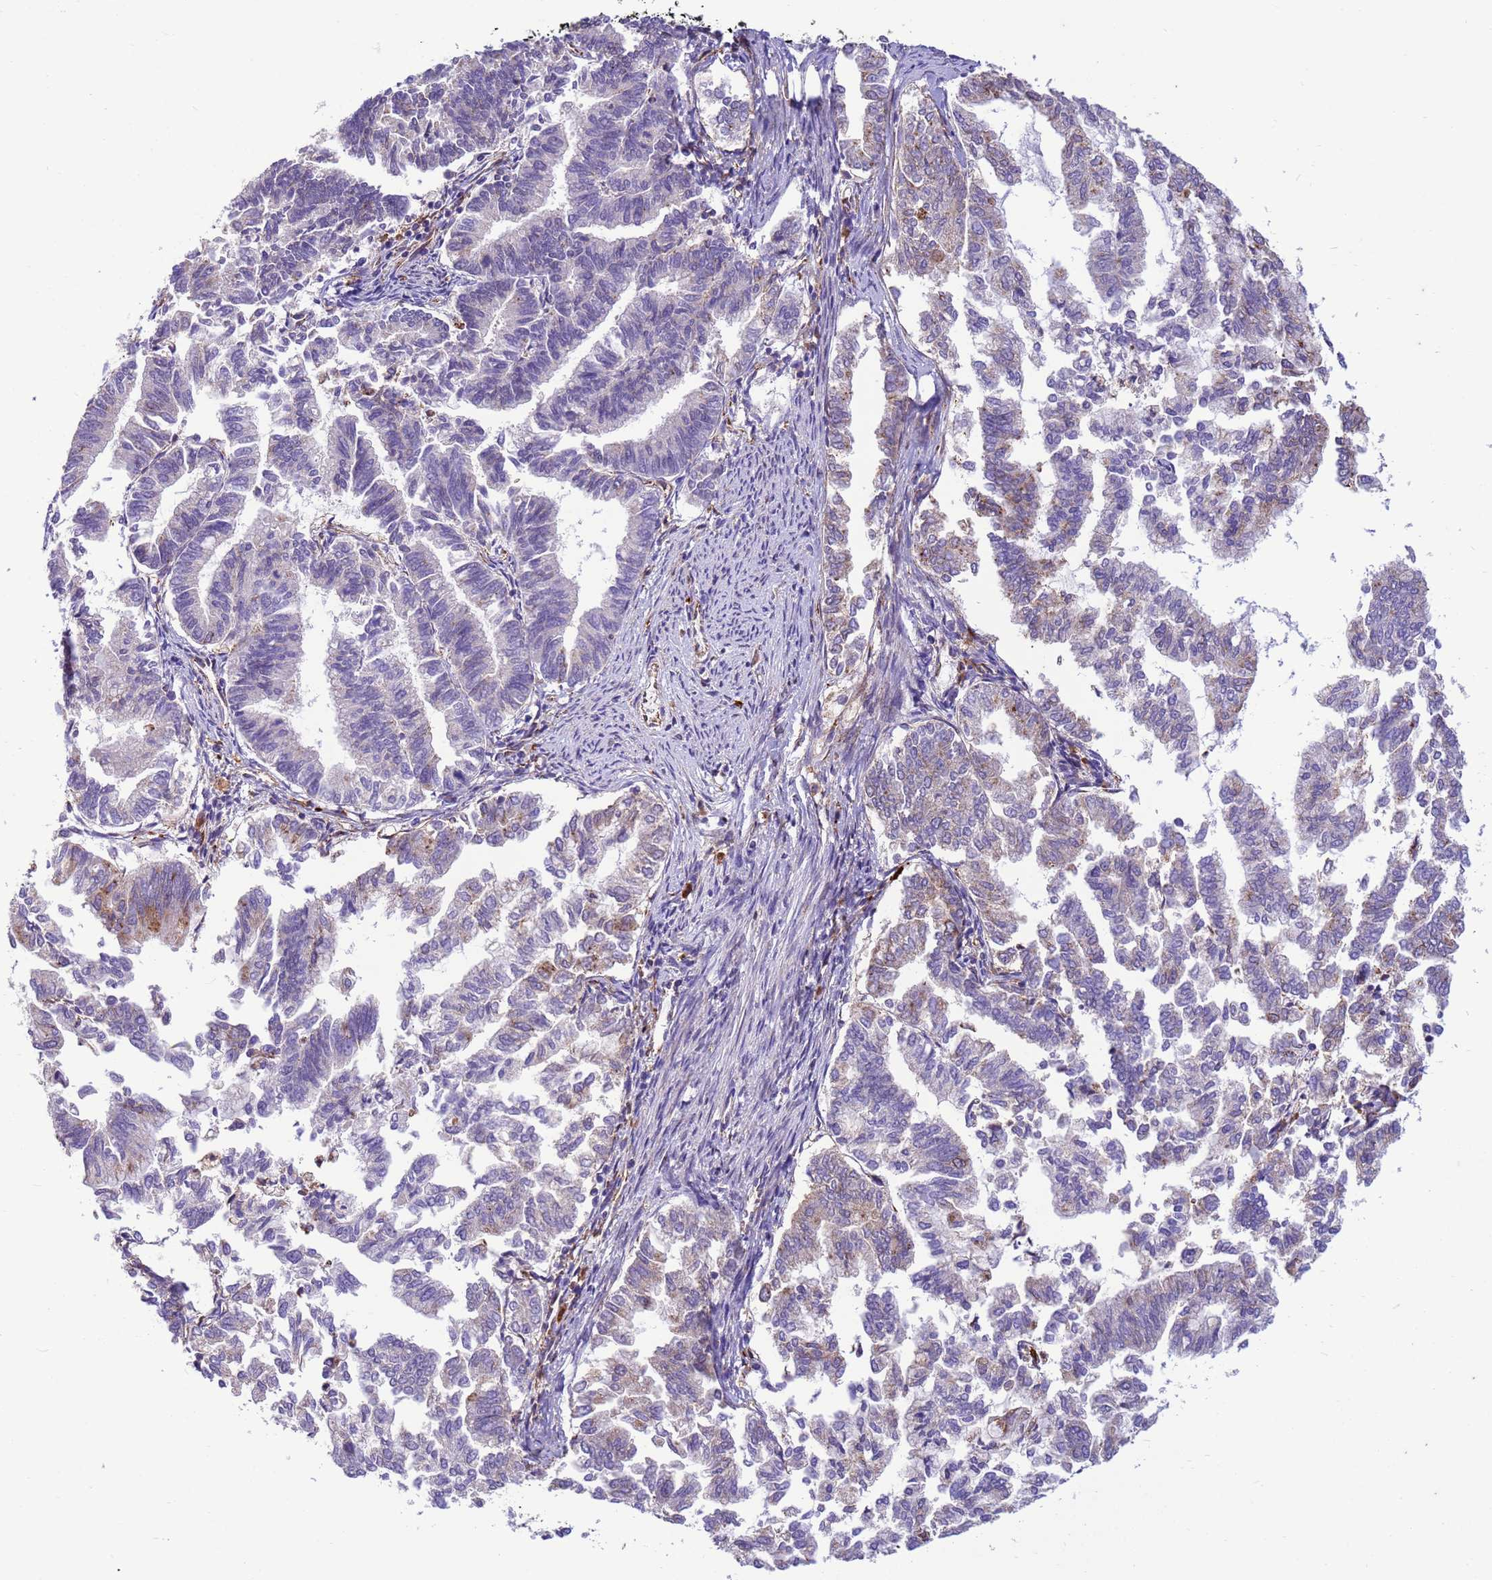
{"staining": {"intensity": "weak", "quantity": "<25%", "location": "cytoplasmic/membranous"}, "tissue": "endometrial cancer", "cell_type": "Tumor cells", "image_type": "cancer", "snomed": [{"axis": "morphology", "description": "Adenocarcinoma, NOS"}, {"axis": "topography", "description": "Endometrium"}], "caption": "This is a photomicrograph of IHC staining of adenocarcinoma (endometrial), which shows no staining in tumor cells.", "gene": "THAP5", "patient": {"sex": "female", "age": 79}}